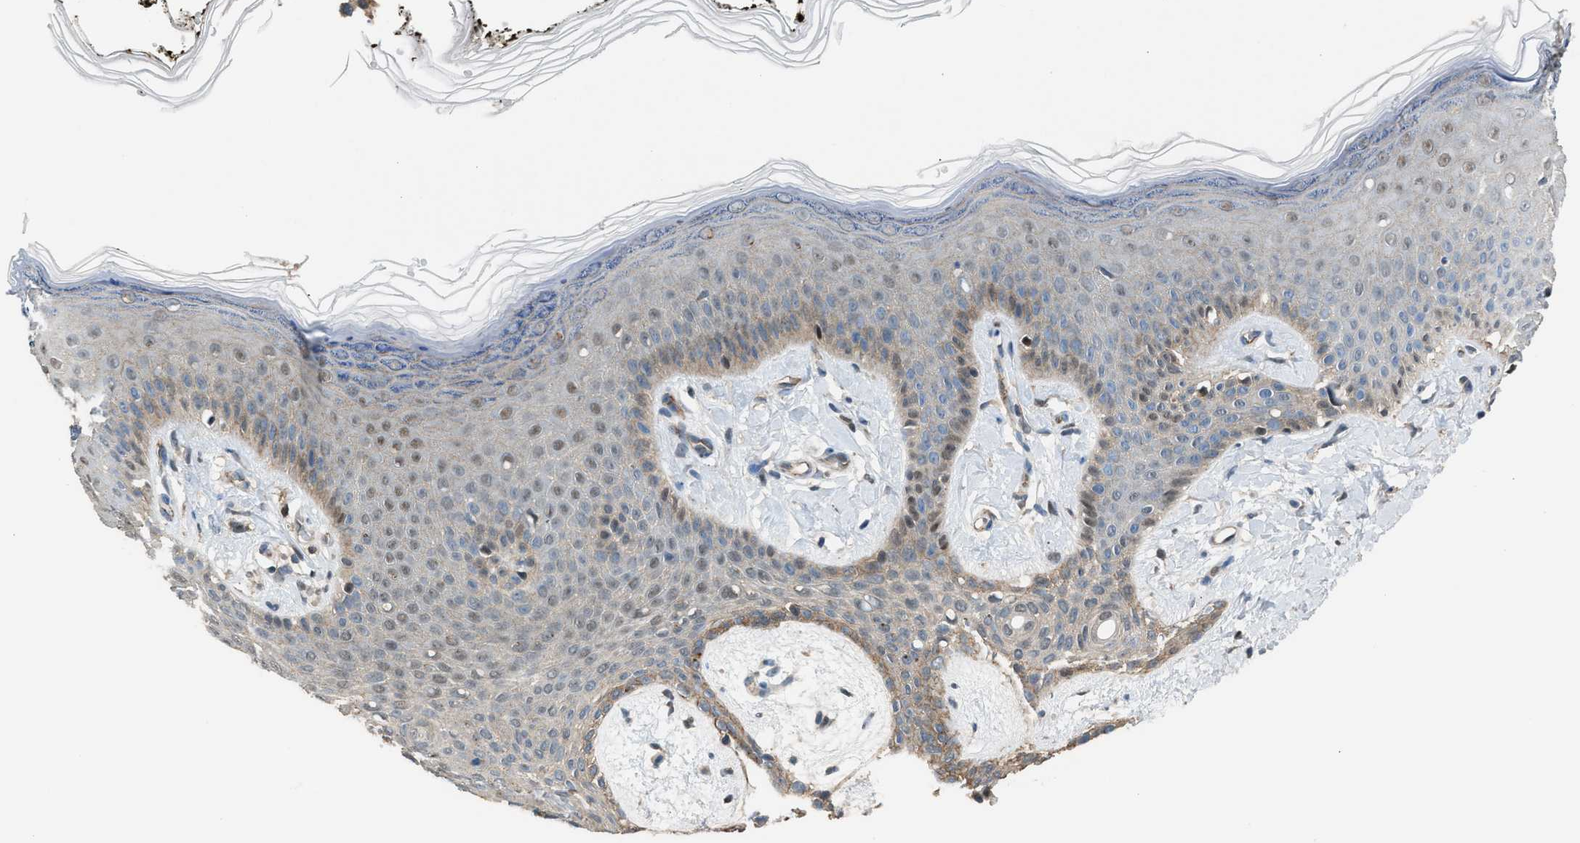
{"staining": {"intensity": "weak", "quantity": ">75%", "location": "cytoplasmic/membranous,nuclear"}, "tissue": "skin", "cell_type": "Fibroblasts", "image_type": "normal", "snomed": [{"axis": "morphology", "description": "Normal tissue, NOS"}, {"axis": "topography", "description": "Skin"}, {"axis": "topography", "description": "Peripheral nerve tissue"}], "caption": "Fibroblasts display low levels of weak cytoplasmic/membranous,nuclear expression in about >75% of cells in benign human skin. Nuclei are stained in blue.", "gene": "CRTC1", "patient": {"sex": "male", "age": 24}}